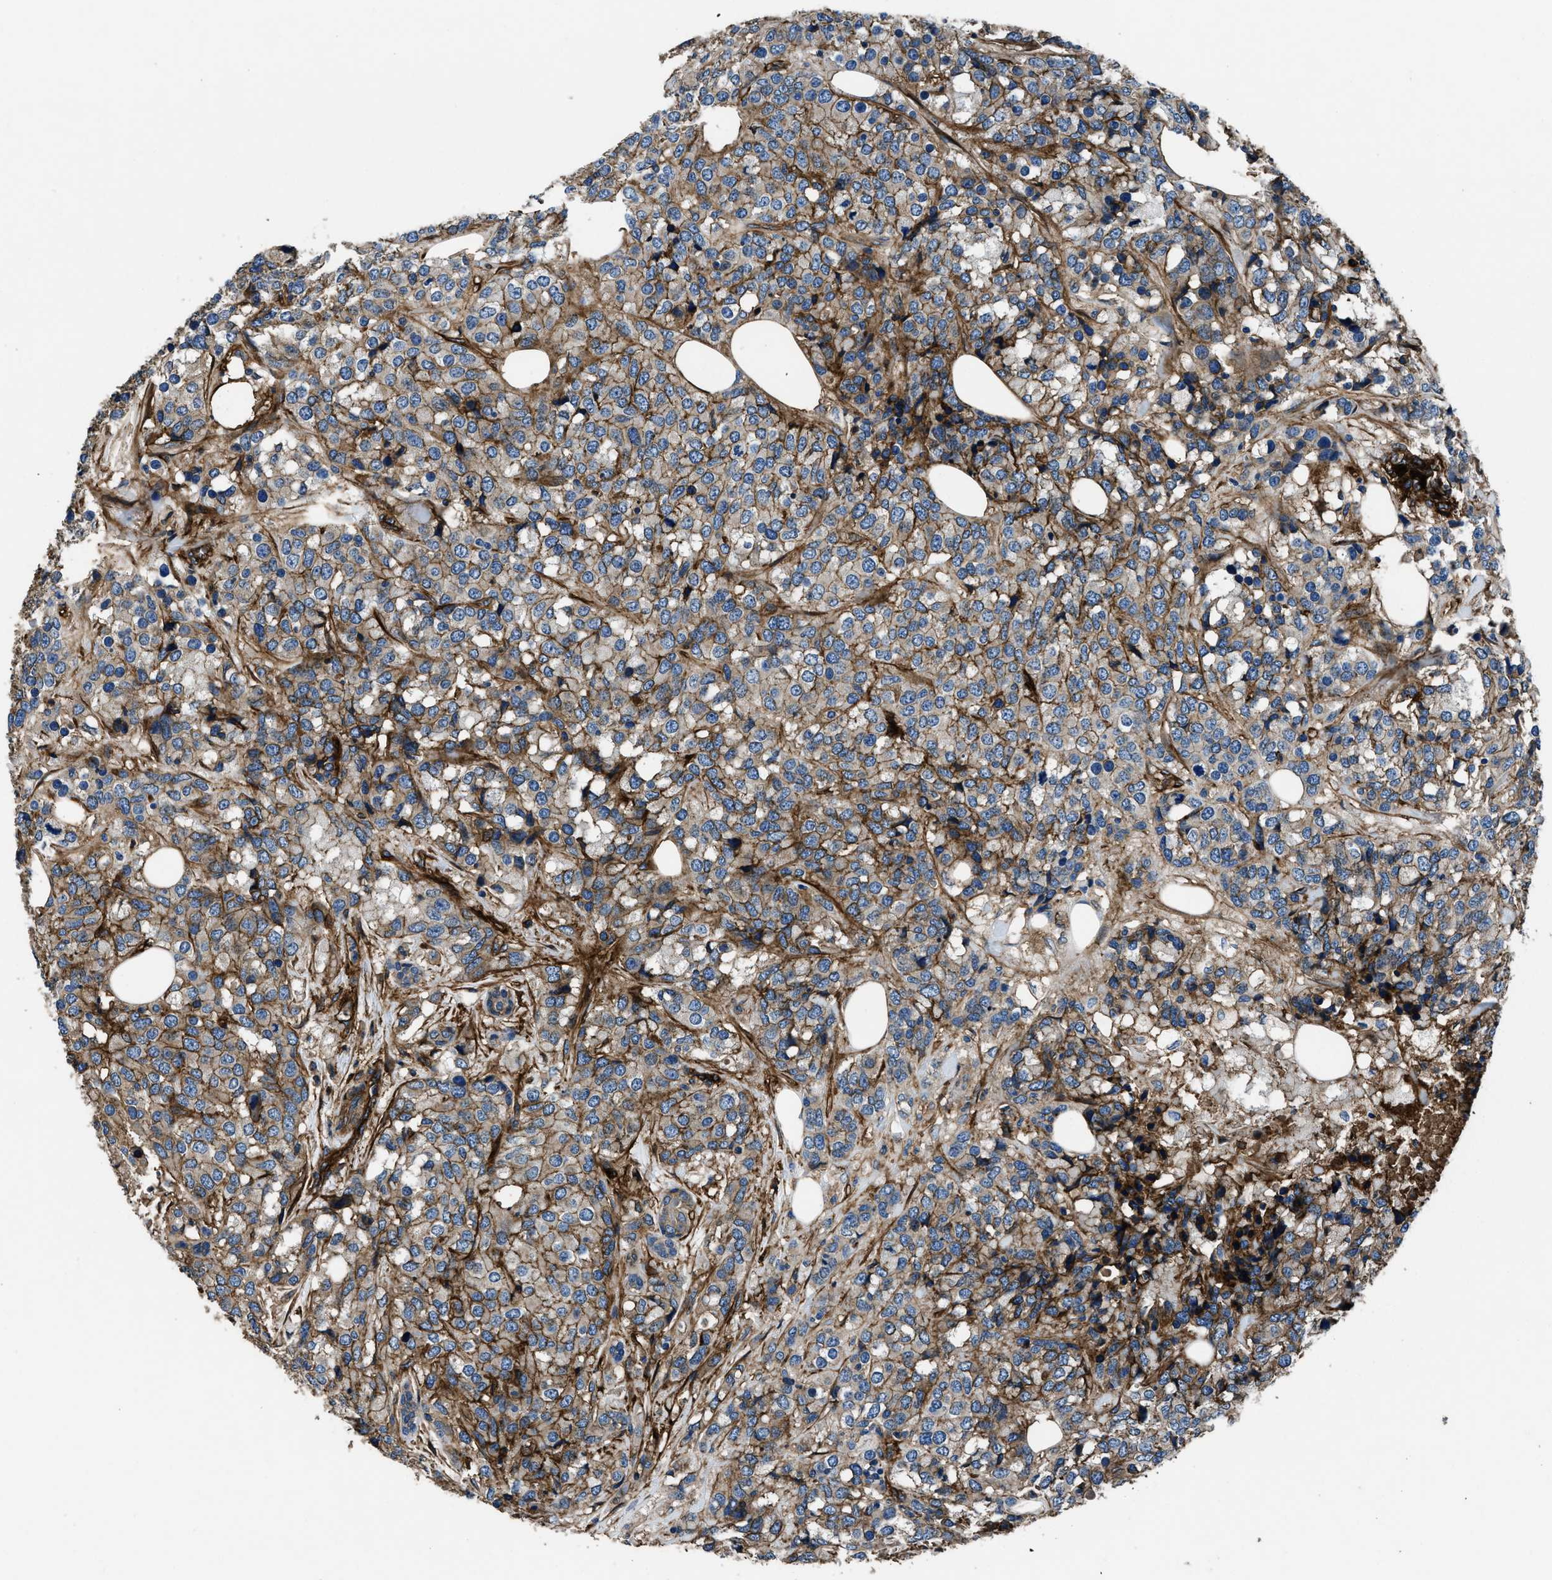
{"staining": {"intensity": "moderate", "quantity": ">75%", "location": "cytoplasmic/membranous"}, "tissue": "breast cancer", "cell_type": "Tumor cells", "image_type": "cancer", "snomed": [{"axis": "morphology", "description": "Lobular carcinoma"}, {"axis": "topography", "description": "Breast"}], "caption": "Immunohistochemistry photomicrograph of neoplastic tissue: breast lobular carcinoma stained using immunohistochemistry displays medium levels of moderate protein expression localized specifically in the cytoplasmic/membranous of tumor cells, appearing as a cytoplasmic/membranous brown color.", "gene": "CD276", "patient": {"sex": "female", "age": 59}}